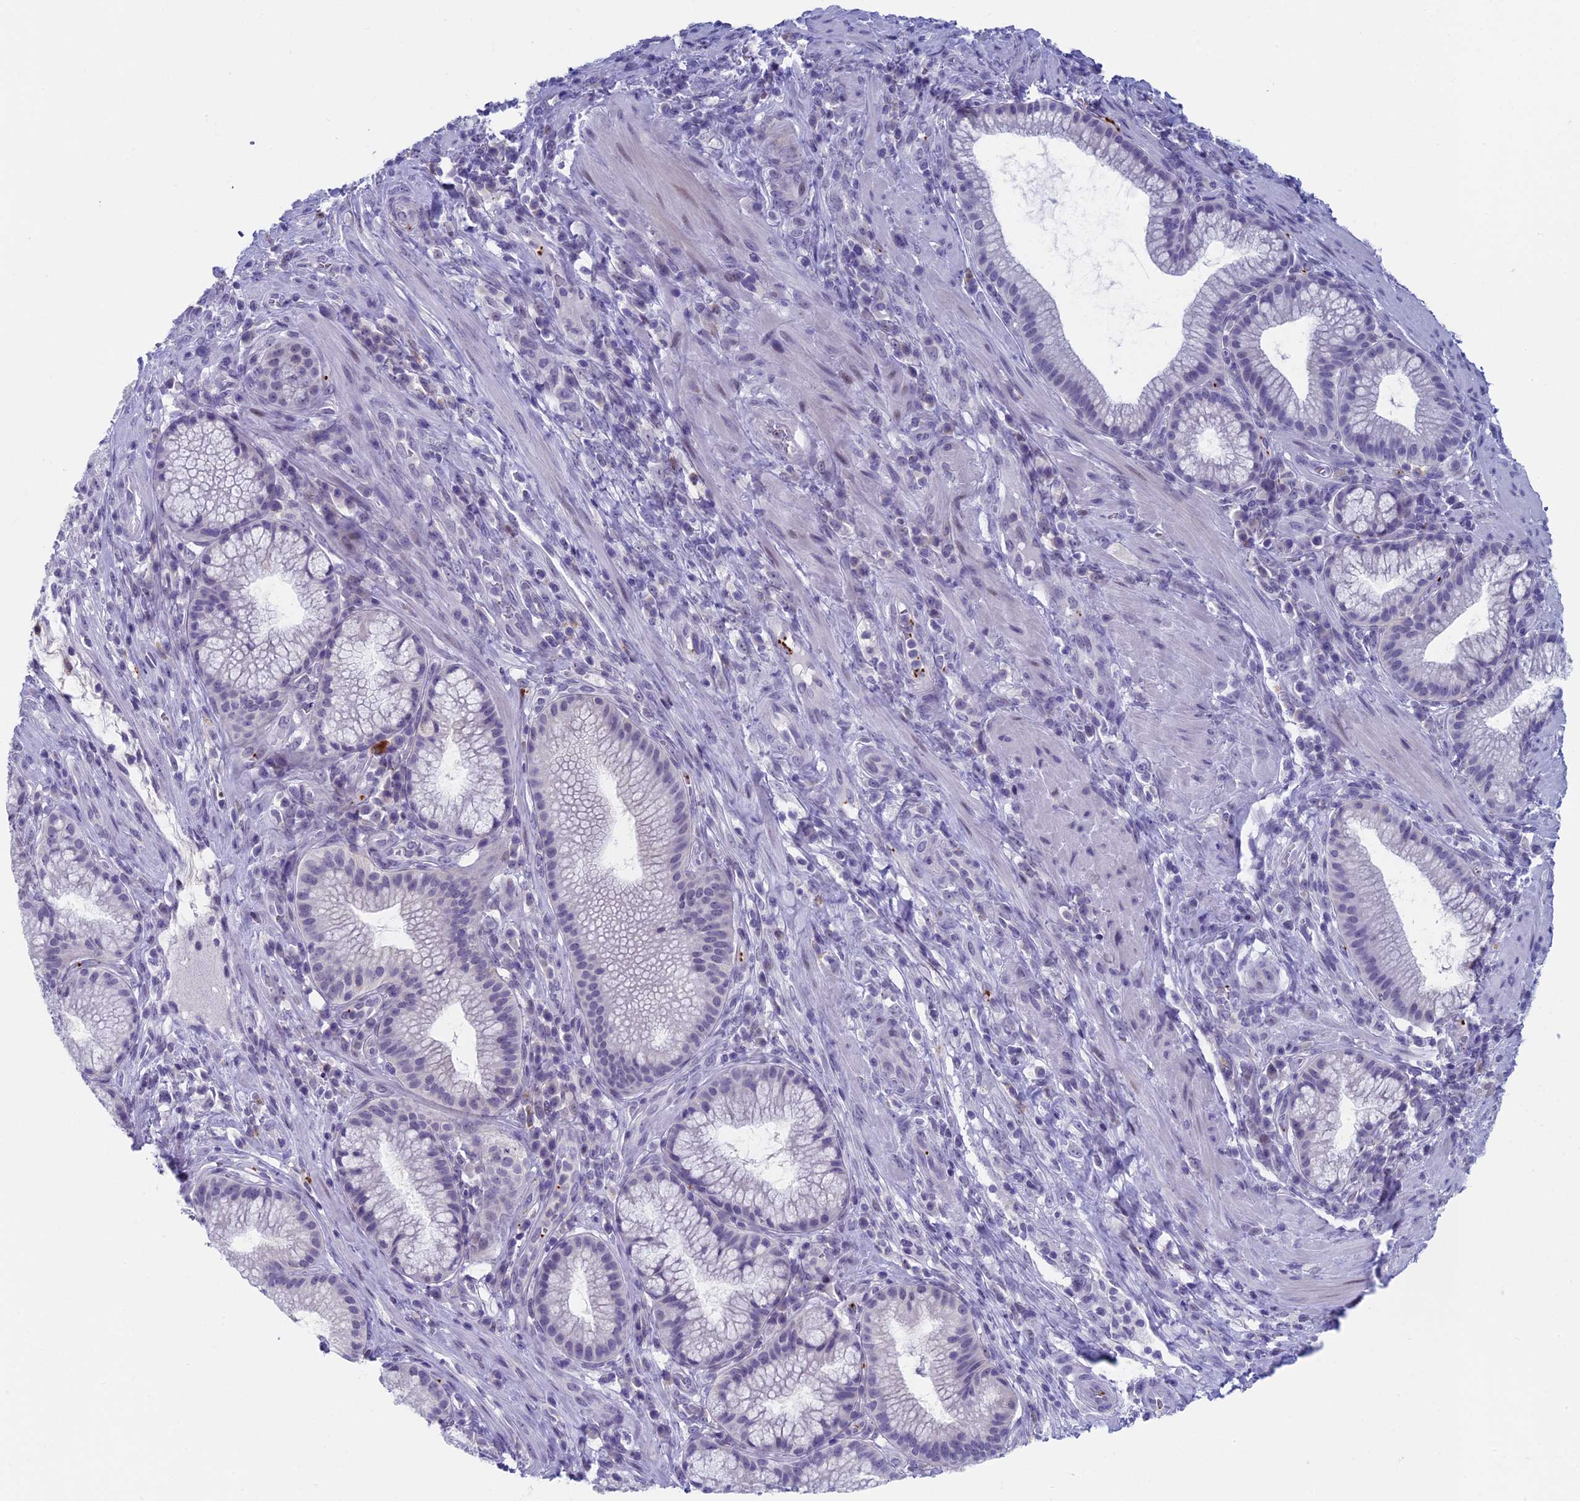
{"staining": {"intensity": "negative", "quantity": "none", "location": "none"}, "tissue": "pancreatic cancer", "cell_type": "Tumor cells", "image_type": "cancer", "snomed": [{"axis": "morphology", "description": "Adenocarcinoma, NOS"}, {"axis": "topography", "description": "Pancreas"}], "caption": "This is an immunohistochemistry (IHC) photomicrograph of pancreatic cancer (adenocarcinoma). There is no expression in tumor cells.", "gene": "AIFM2", "patient": {"sex": "male", "age": 72}}